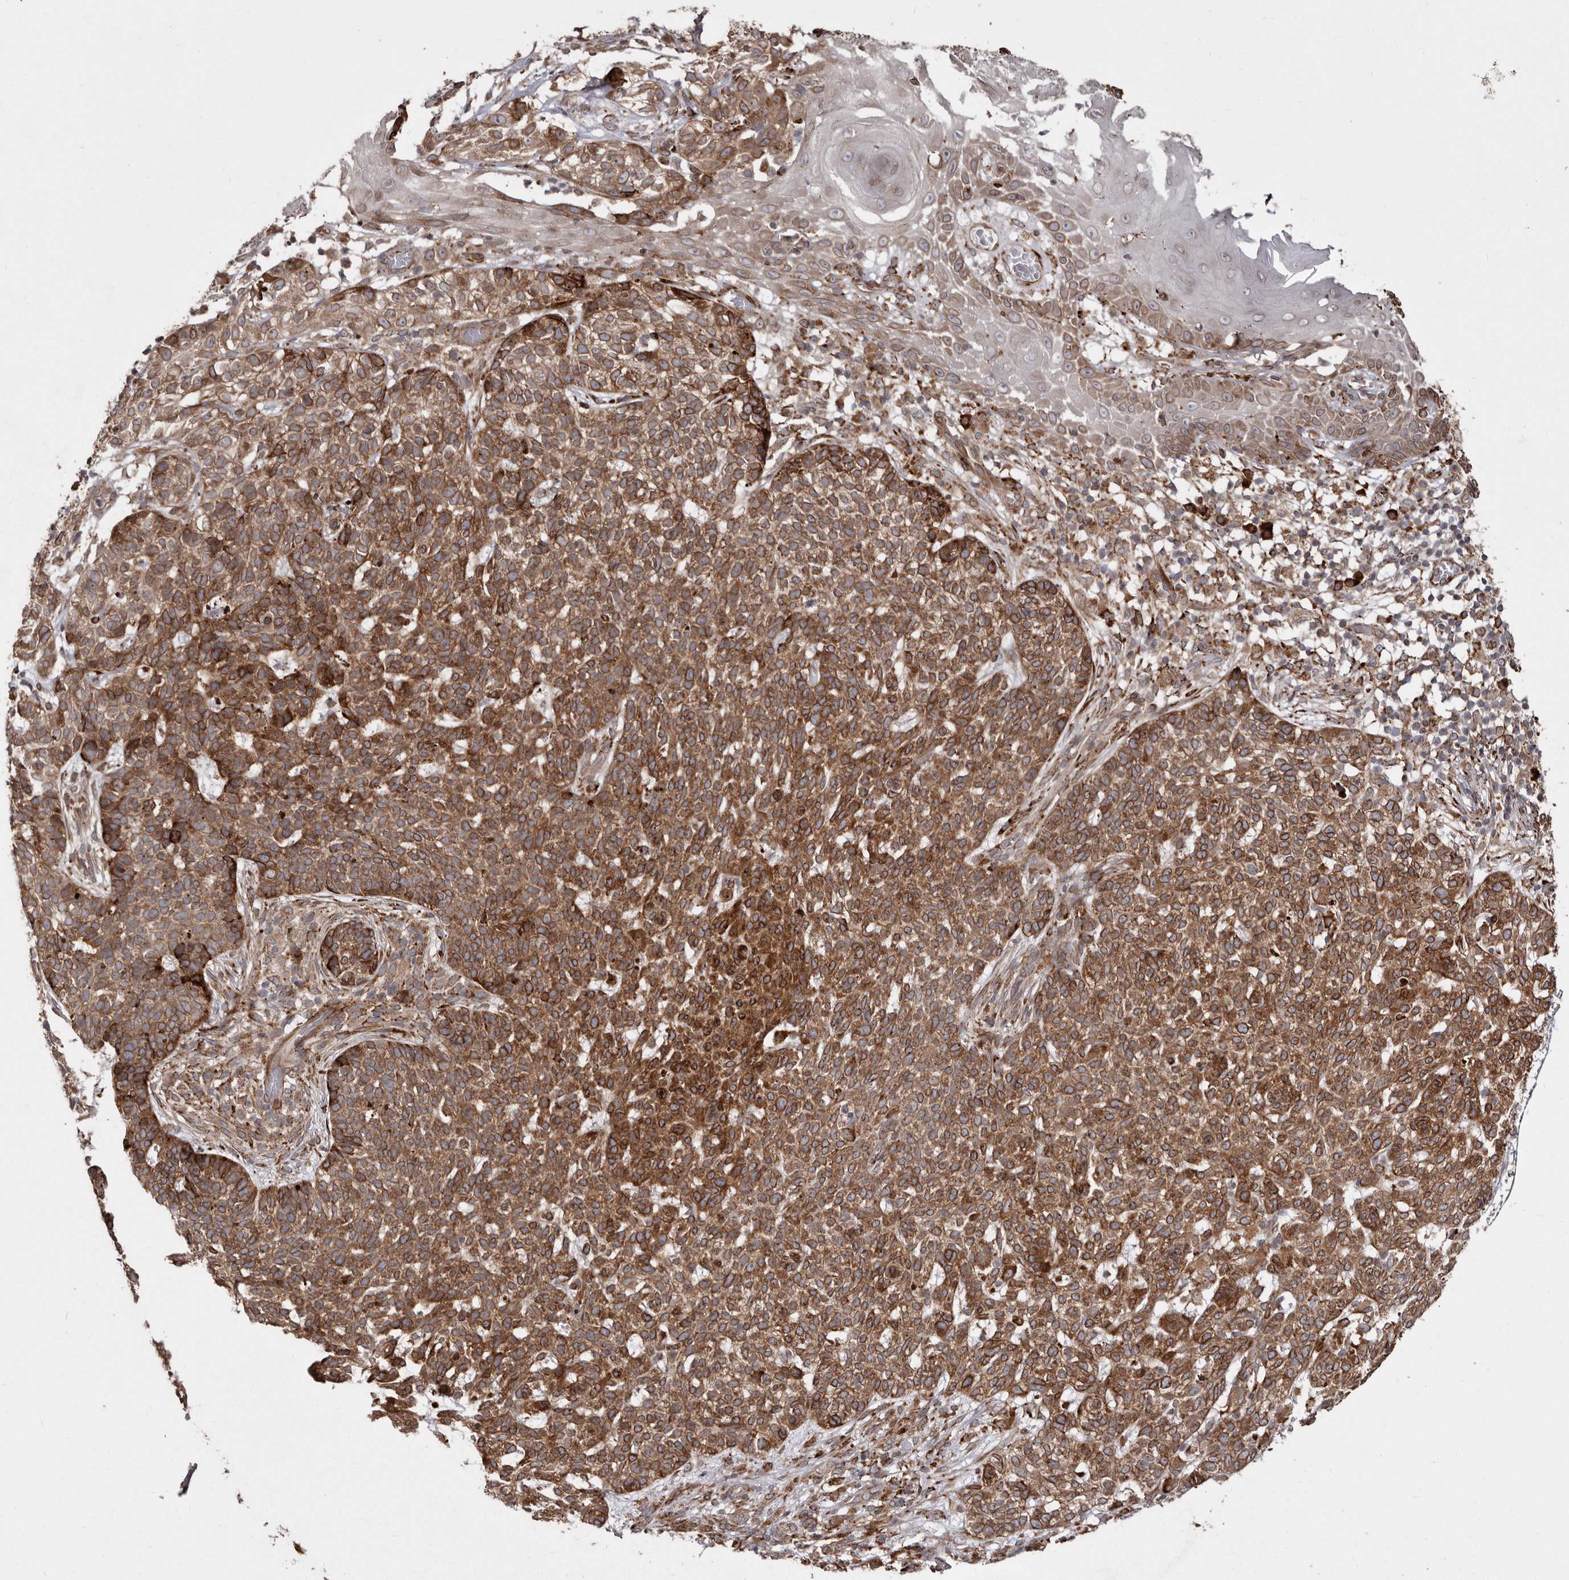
{"staining": {"intensity": "strong", "quantity": ">75%", "location": "cytoplasmic/membranous"}, "tissue": "skin cancer", "cell_type": "Tumor cells", "image_type": "cancer", "snomed": [{"axis": "morphology", "description": "Basal cell carcinoma"}, {"axis": "topography", "description": "Skin"}], "caption": "IHC image of neoplastic tissue: skin basal cell carcinoma stained using immunohistochemistry (IHC) reveals high levels of strong protein expression localized specifically in the cytoplasmic/membranous of tumor cells, appearing as a cytoplasmic/membranous brown color.", "gene": "NUP43", "patient": {"sex": "male", "age": 85}}